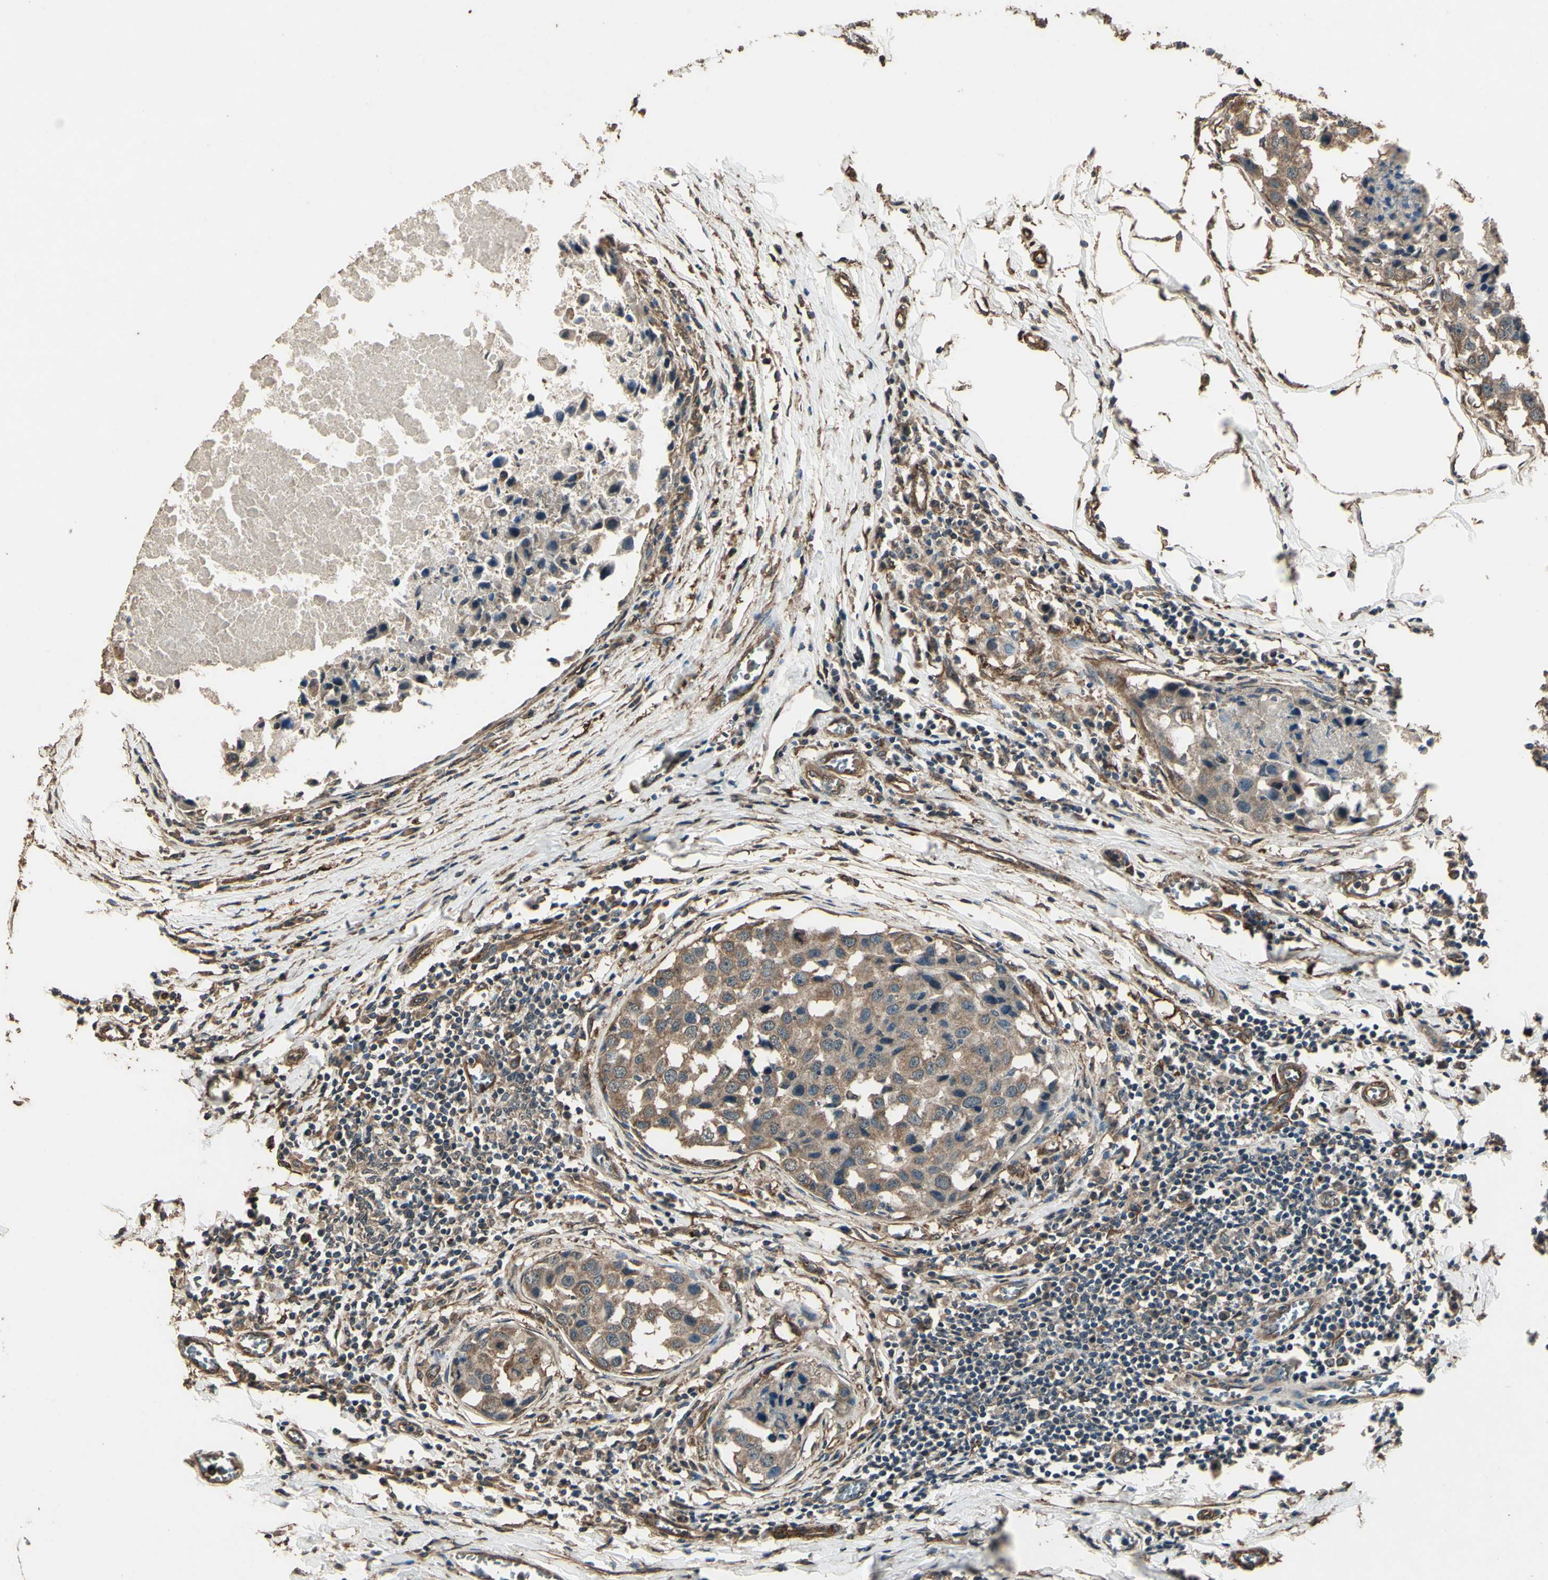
{"staining": {"intensity": "moderate", "quantity": ">75%", "location": "cytoplasmic/membranous"}, "tissue": "breast cancer", "cell_type": "Tumor cells", "image_type": "cancer", "snomed": [{"axis": "morphology", "description": "Duct carcinoma"}, {"axis": "topography", "description": "Breast"}], "caption": "Protein analysis of breast intraductal carcinoma tissue demonstrates moderate cytoplasmic/membranous positivity in approximately >75% of tumor cells.", "gene": "TSPO", "patient": {"sex": "female", "age": 27}}